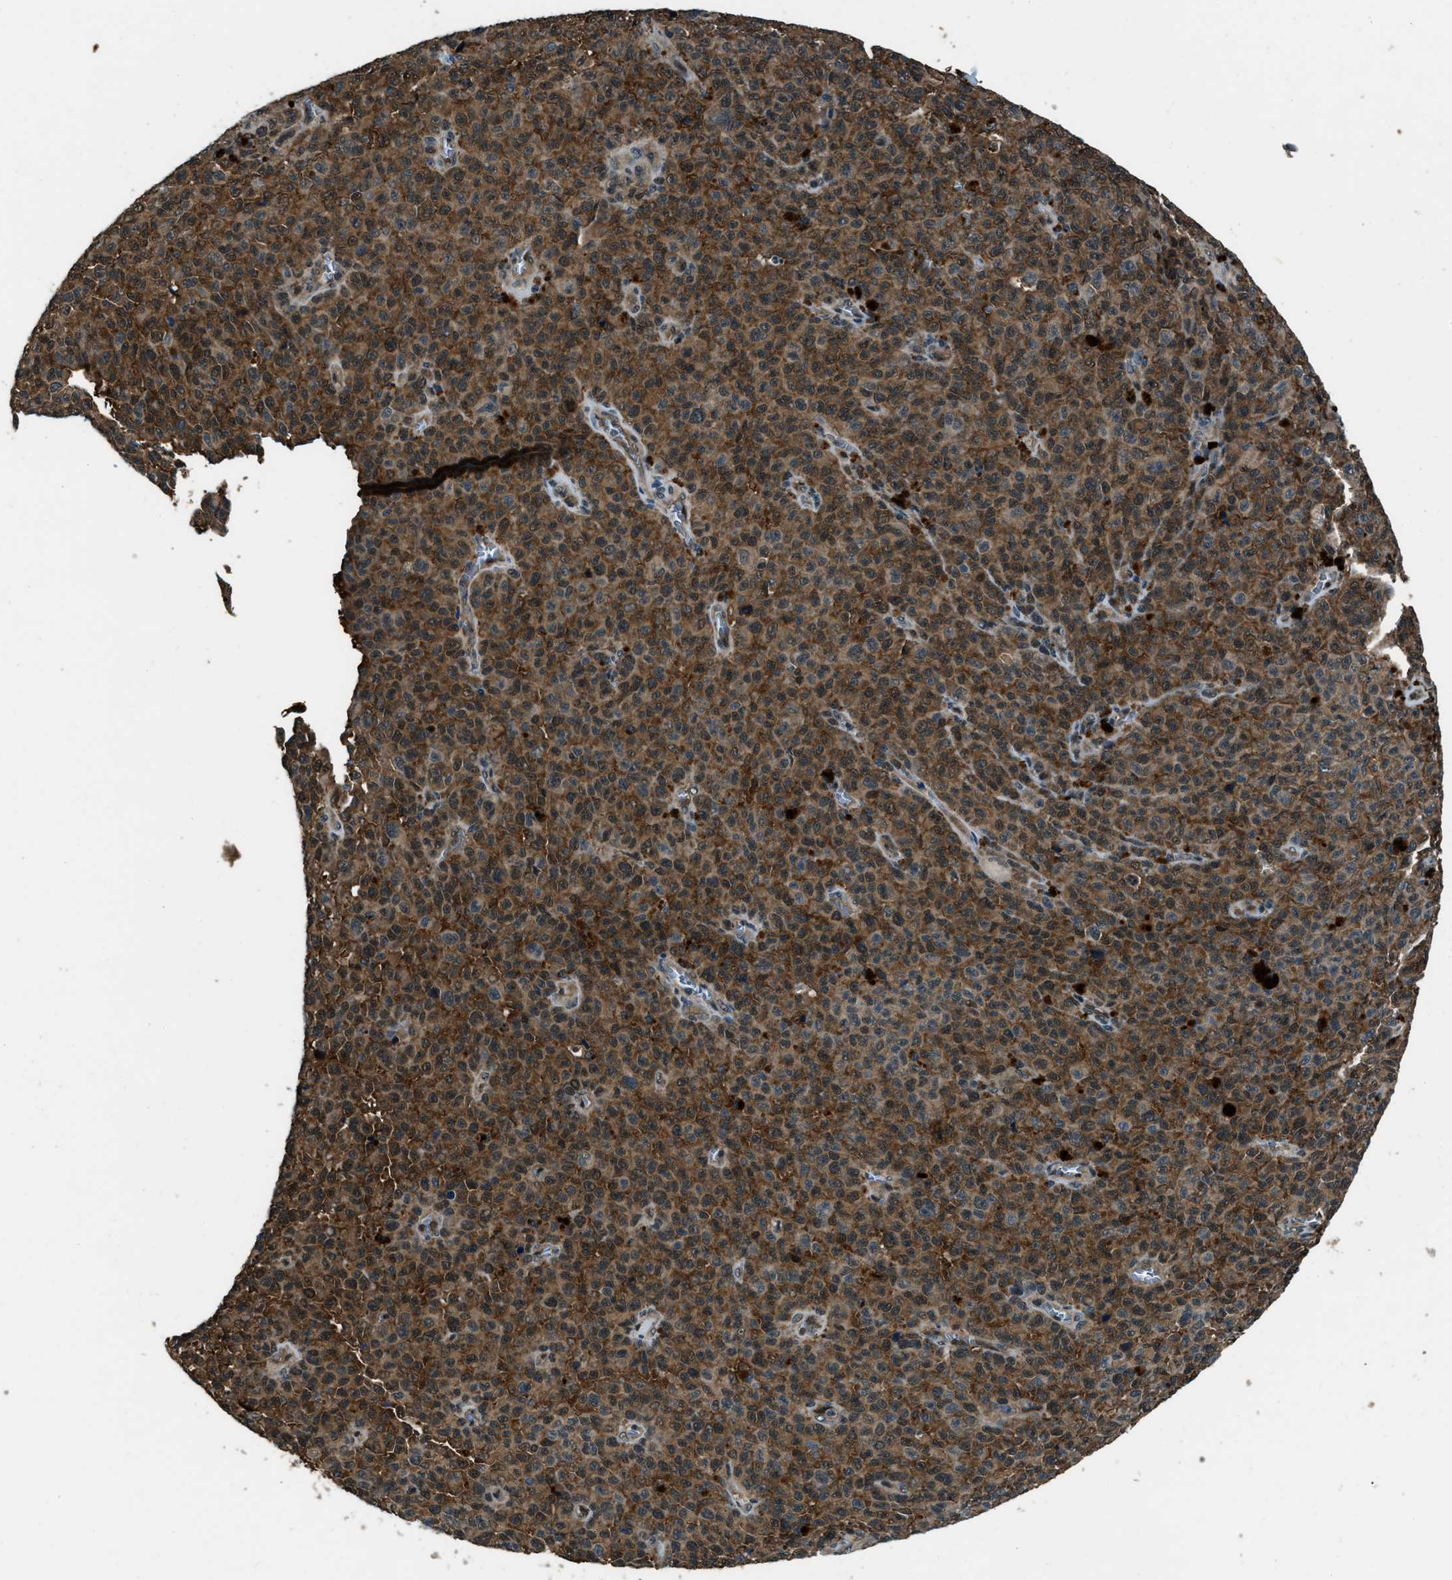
{"staining": {"intensity": "moderate", "quantity": ">75%", "location": "cytoplasmic/membranous"}, "tissue": "melanoma", "cell_type": "Tumor cells", "image_type": "cancer", "snomed": [{"axis": "morphology", "description": "Malignant melanoma, NOS"}, {"axis": "topography", "description": "Skin"}], "caption": "A photomicrograph of human malignant melanoma stained for a protein shows moderate cytoplasmic/membranous brown staining in tumor cells. Ihc stains the protein of interest in brown and the nuclei are stained blue.", "gene": "NUDCD3", "patient": {"sex": "female", "age": 82}}